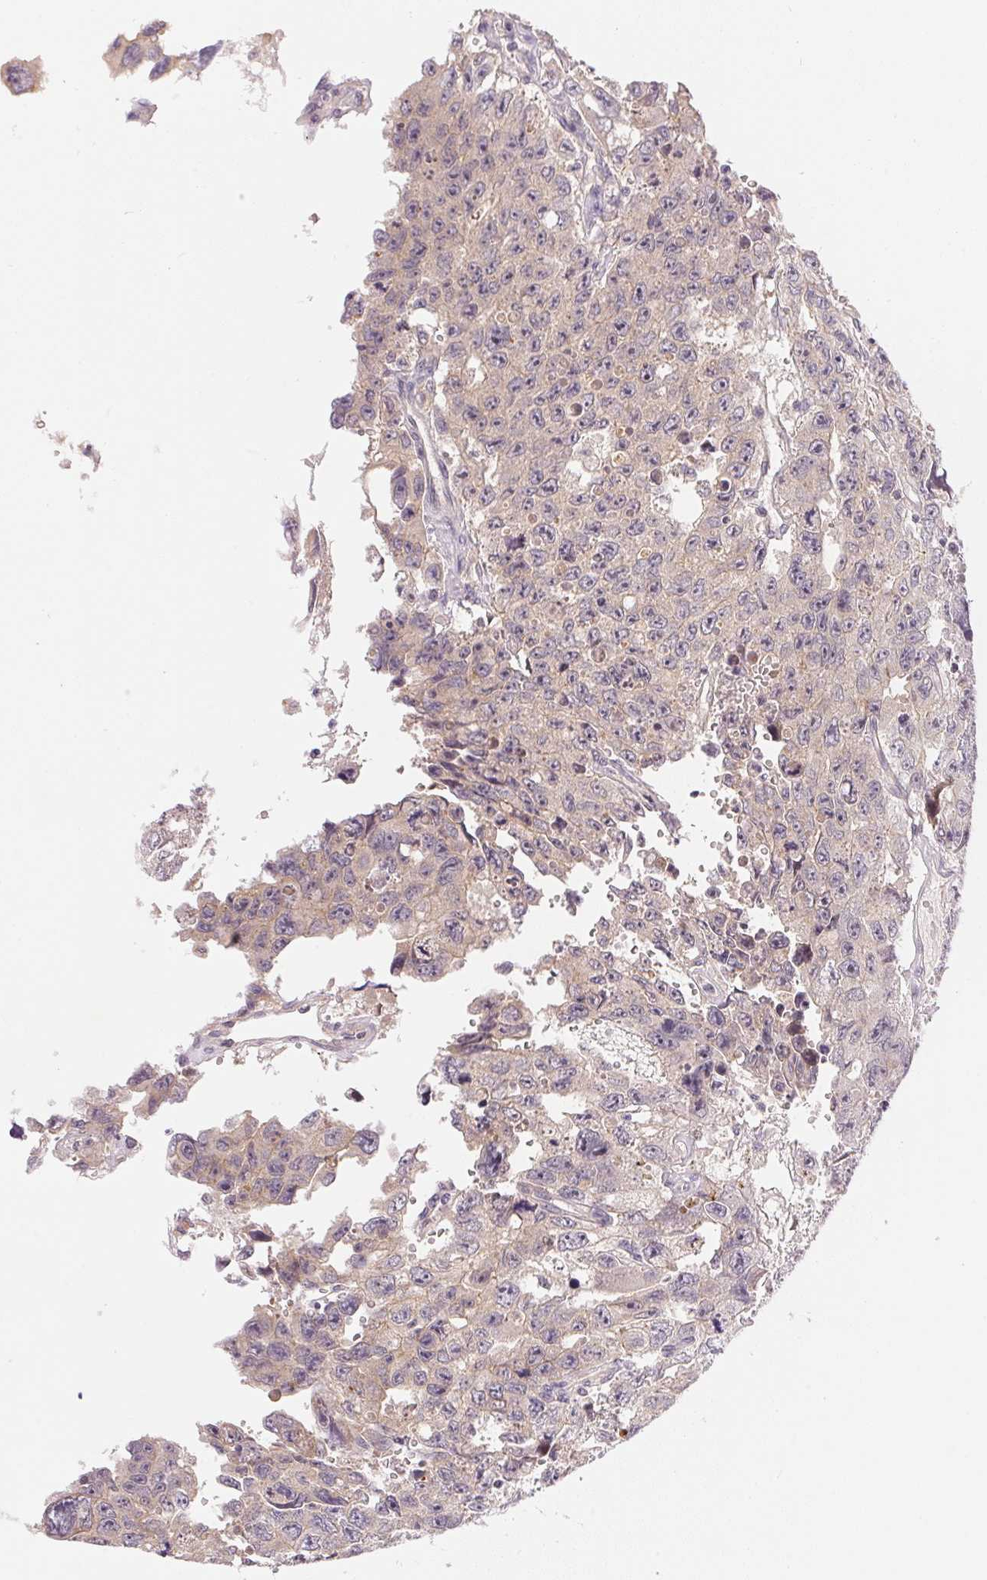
{"staining": {"intensity": "weak", "quantity": "<25%", "location": "cytoplasmic/membranous"}, "tissue": "testis cancer", "cell_type": "Tumor cells", "image_type": "cancer", "snomed": [{"axis": "morphology", "description": "Seminoma, NOS"}, {"axis": "topography", "description": "Testis"}], "caption": "There is no significant staining in tumor cells of testis seminoma.", "gene": "BNIP5", "patient": {"sex": "male", "age": 26}}